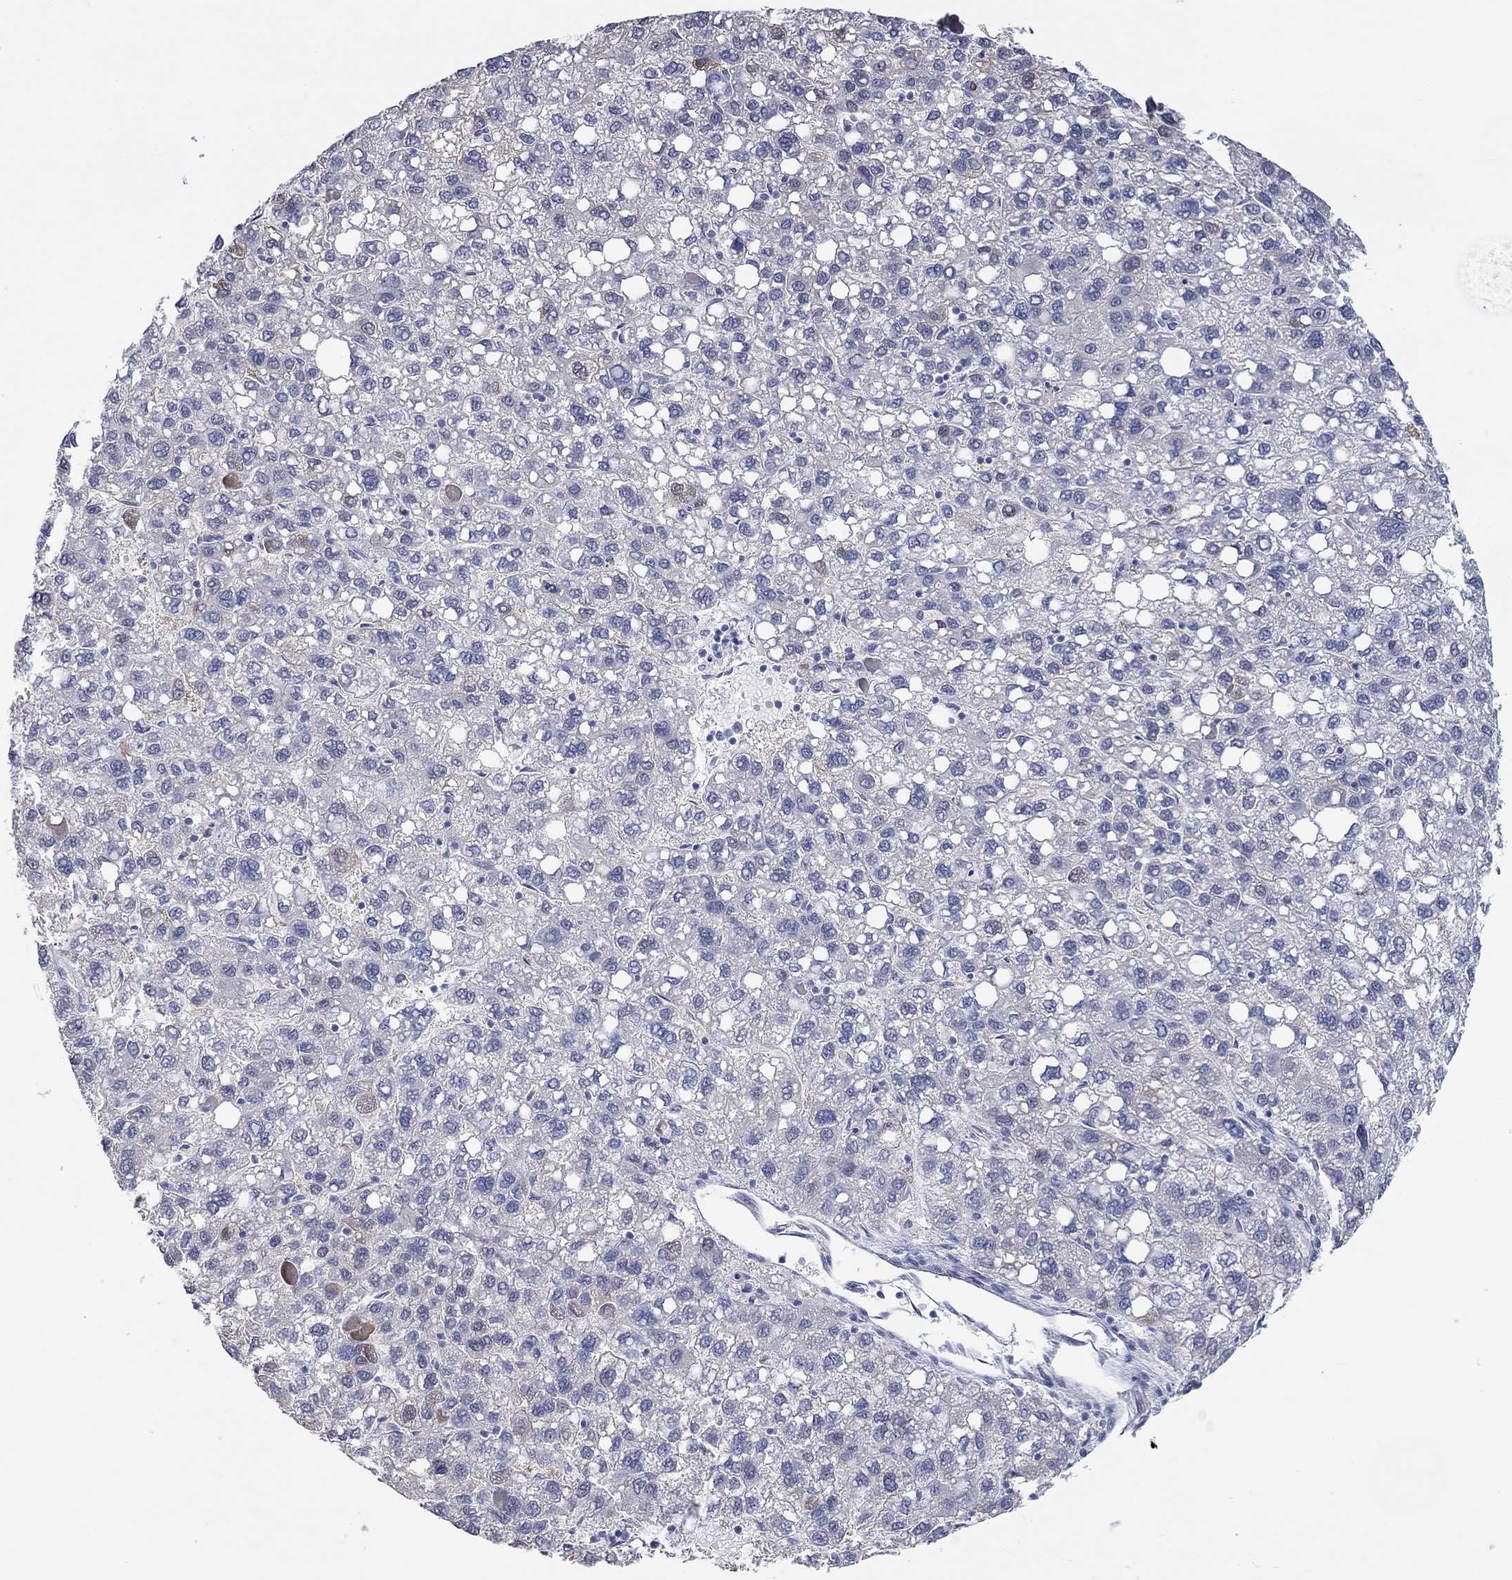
{"staining": {"intensity": "weak", "quantity": "<25%", "location": "cytoplasmic/membranous"}, "tissue": "liver cancer", "cell_type": "Tumor cells", "image_type": "cancer", "snomed": [{"axis": "morphology", "description": "Carcinoma, Hepatocellular, NOS"}, {"axis": "topography", "description": "Liver"}], "caption": "DAB immunohistochemical staining of liver hepatocellular carcinoma displays no significant expression in tumor cells. Nuclei are stained in blue.", "gene": "PNMA5", "patient": {"sex": "female", "age": 82}}